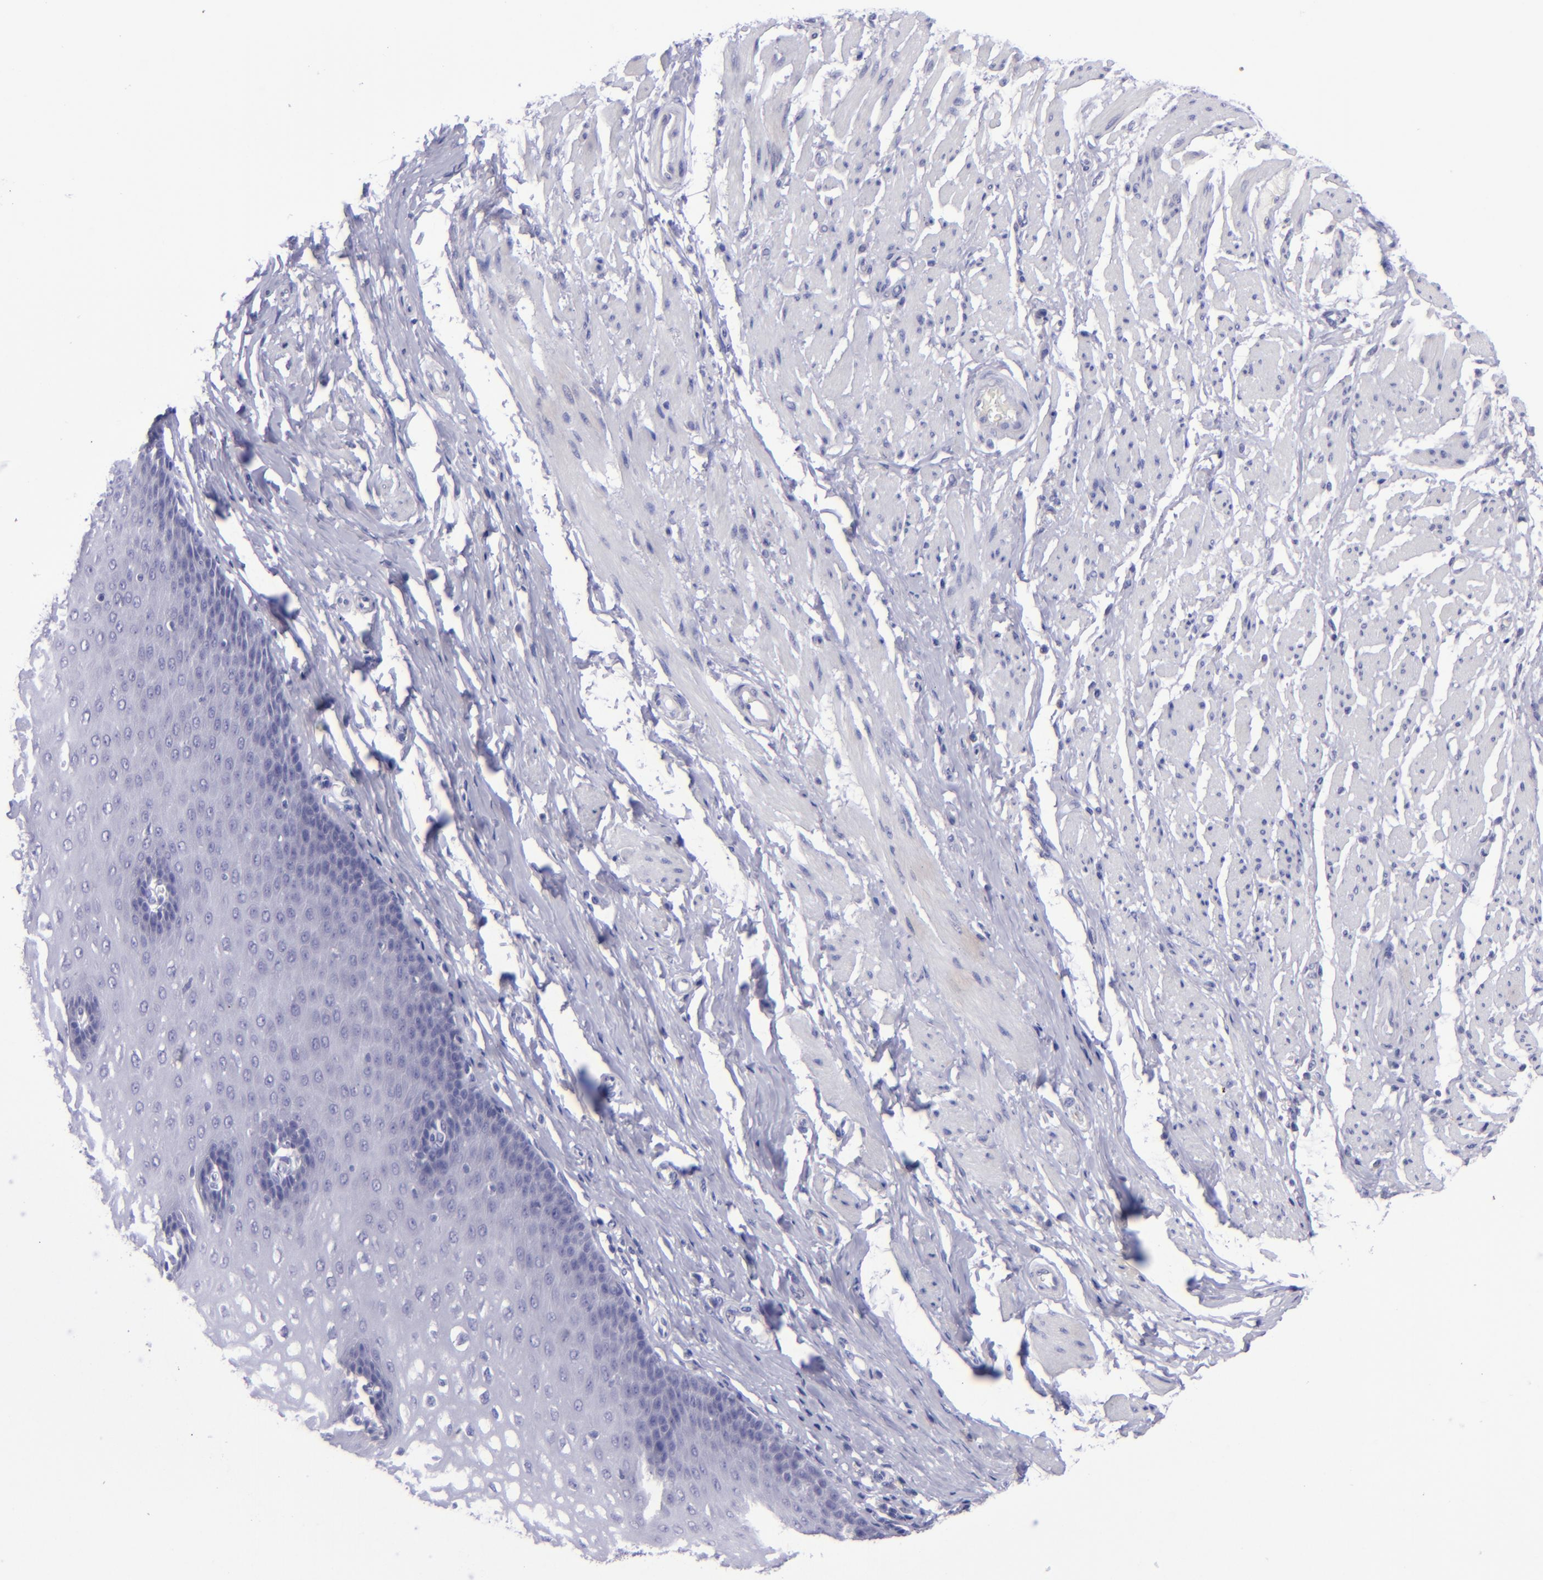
{"staining": {"intensity": "negative", "quantity": "none", "location": "none"}, "tissue": "esophagus", "cell_type": "Squamous epithelial cells", "image_type": "normal", "snomed": [{"axis": "morphology", "description": "Normal tissue, NOS"}, {"axis": "topography", "description": "Esophagus"}], "caption": "Immunohistochemical staining of unremarkable esophagus displays no significant expression in squamous epithelial cells. Nuclei are stained in blue.", "gene": "POU2F2", "patient": {"sex": "male", "age": 70}}